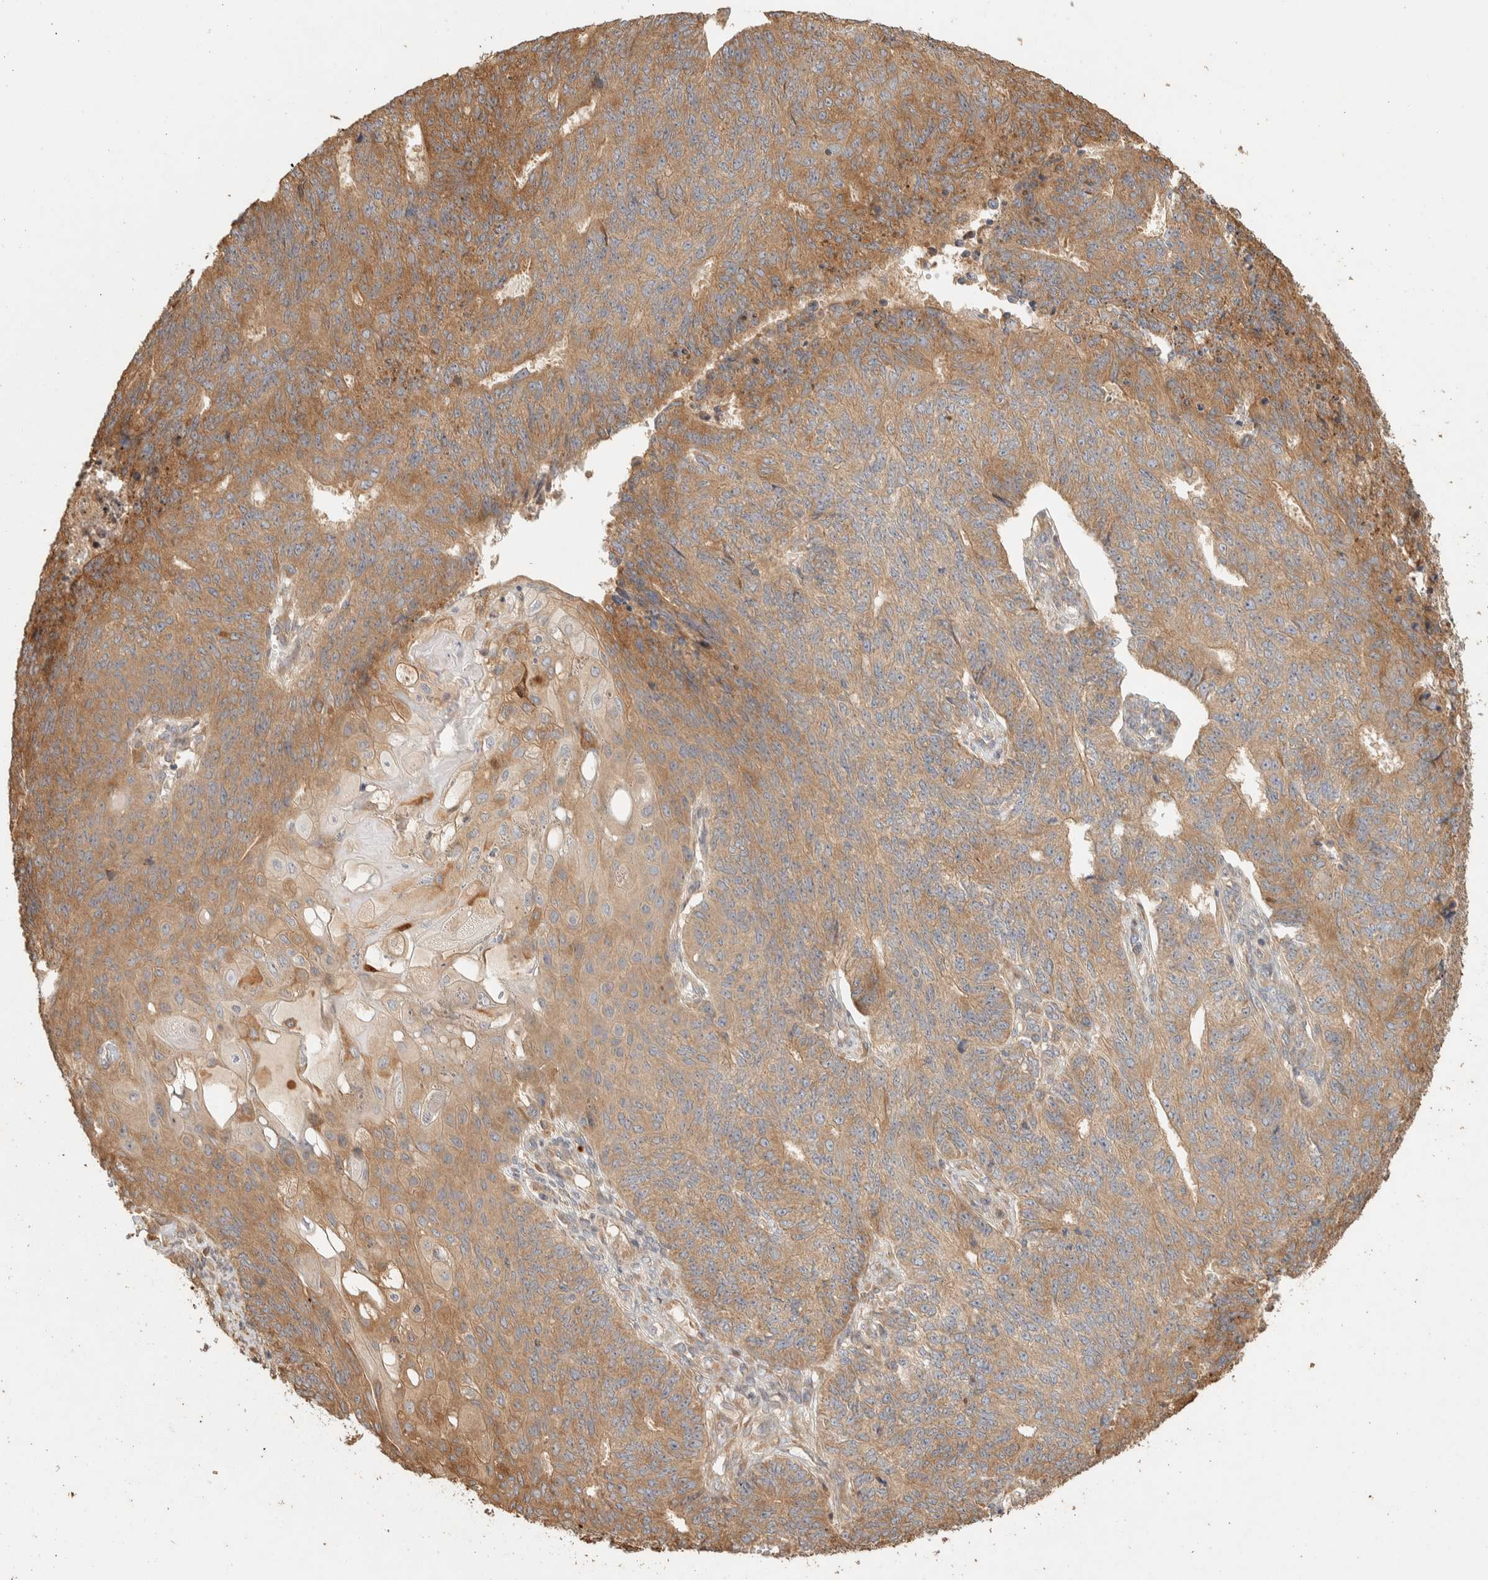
{"staining": {"intensity": "moderate", "quantity": ">75%", "location": "cytoplasmic/membranous"}, "tissue": "endometrial cancer", "cell_type": "Tumor cells", "image_type": "cancer", "snomed": [{"axis": "morphology", "description": "Adenocarcinoma, NOS"}, {"axis": "topography", "description": "Endometrium"}], "caption": "IHC micrograph of neoplastic tissue: adenocarcinoma (endometrial) stained using immunohistochemistry (IHC) exhibits medium levels of moderate protein expression localized specifically in the cytoplasmic/membranous of tumor cells, appearing as a cytoplasmic/membranous brown color.", "gene": "EXOC7", "patient": {"sex": "female", "age": 32}}